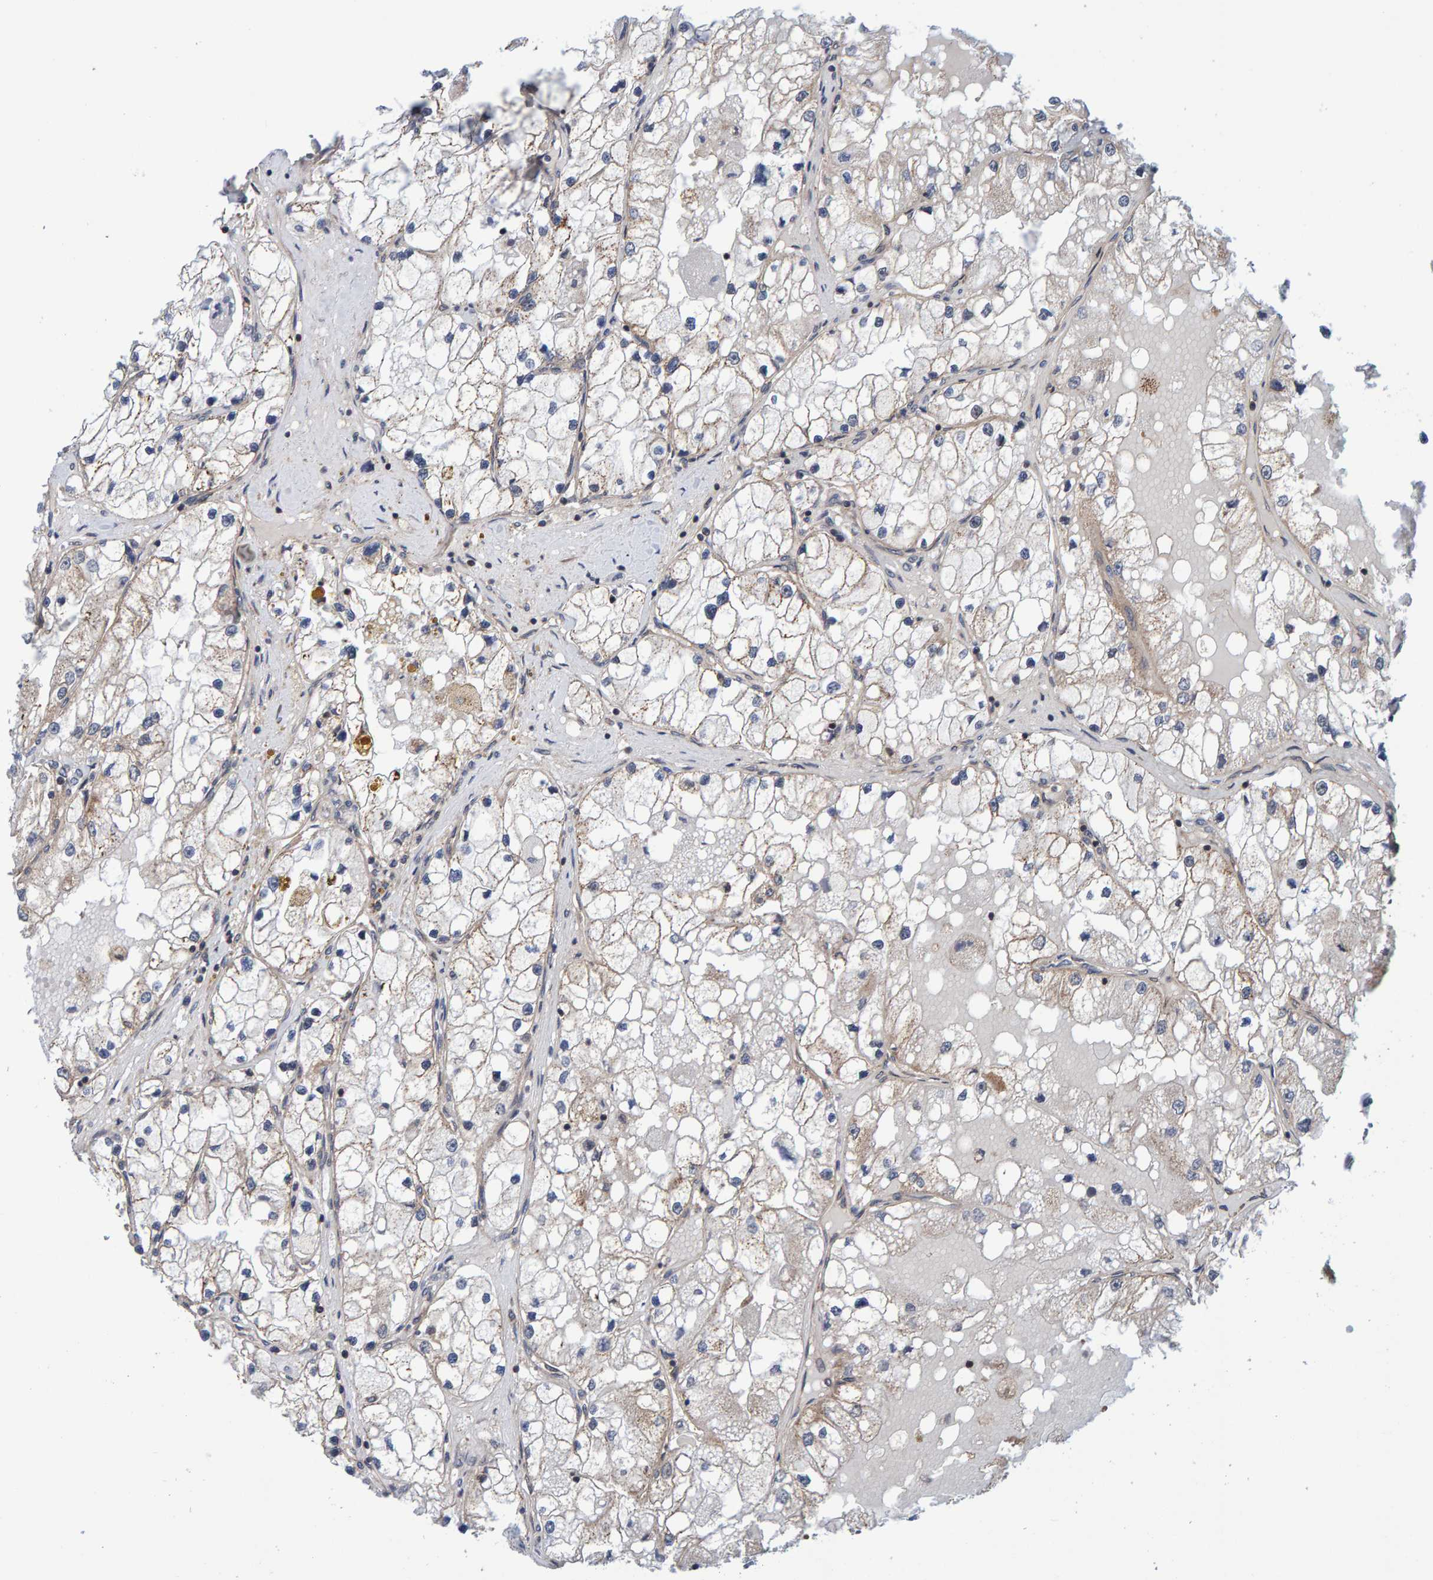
{"staining": {"intensity": "weak", "quantity": "25%-75%", "location": "cytoplasmic/membranous"}, "tissue": "renal cancer", "cell_type": "Tumor cells", "image_type": "cancer", "snomed": [{"axis": "morphology", "description": "Adenocarcinoma, NOS"}, {"axis": "topography", "description": "Kidney"}], "caption": "Human renal cancer (adenocarcinoma) stained for a protein (brown) reveals weak cytoplasmic/membranous positive staining in approximately 25%-75% of tumor cells.", "gene": "SCRN2", "patient": {"sex": "male", "age": 68}}